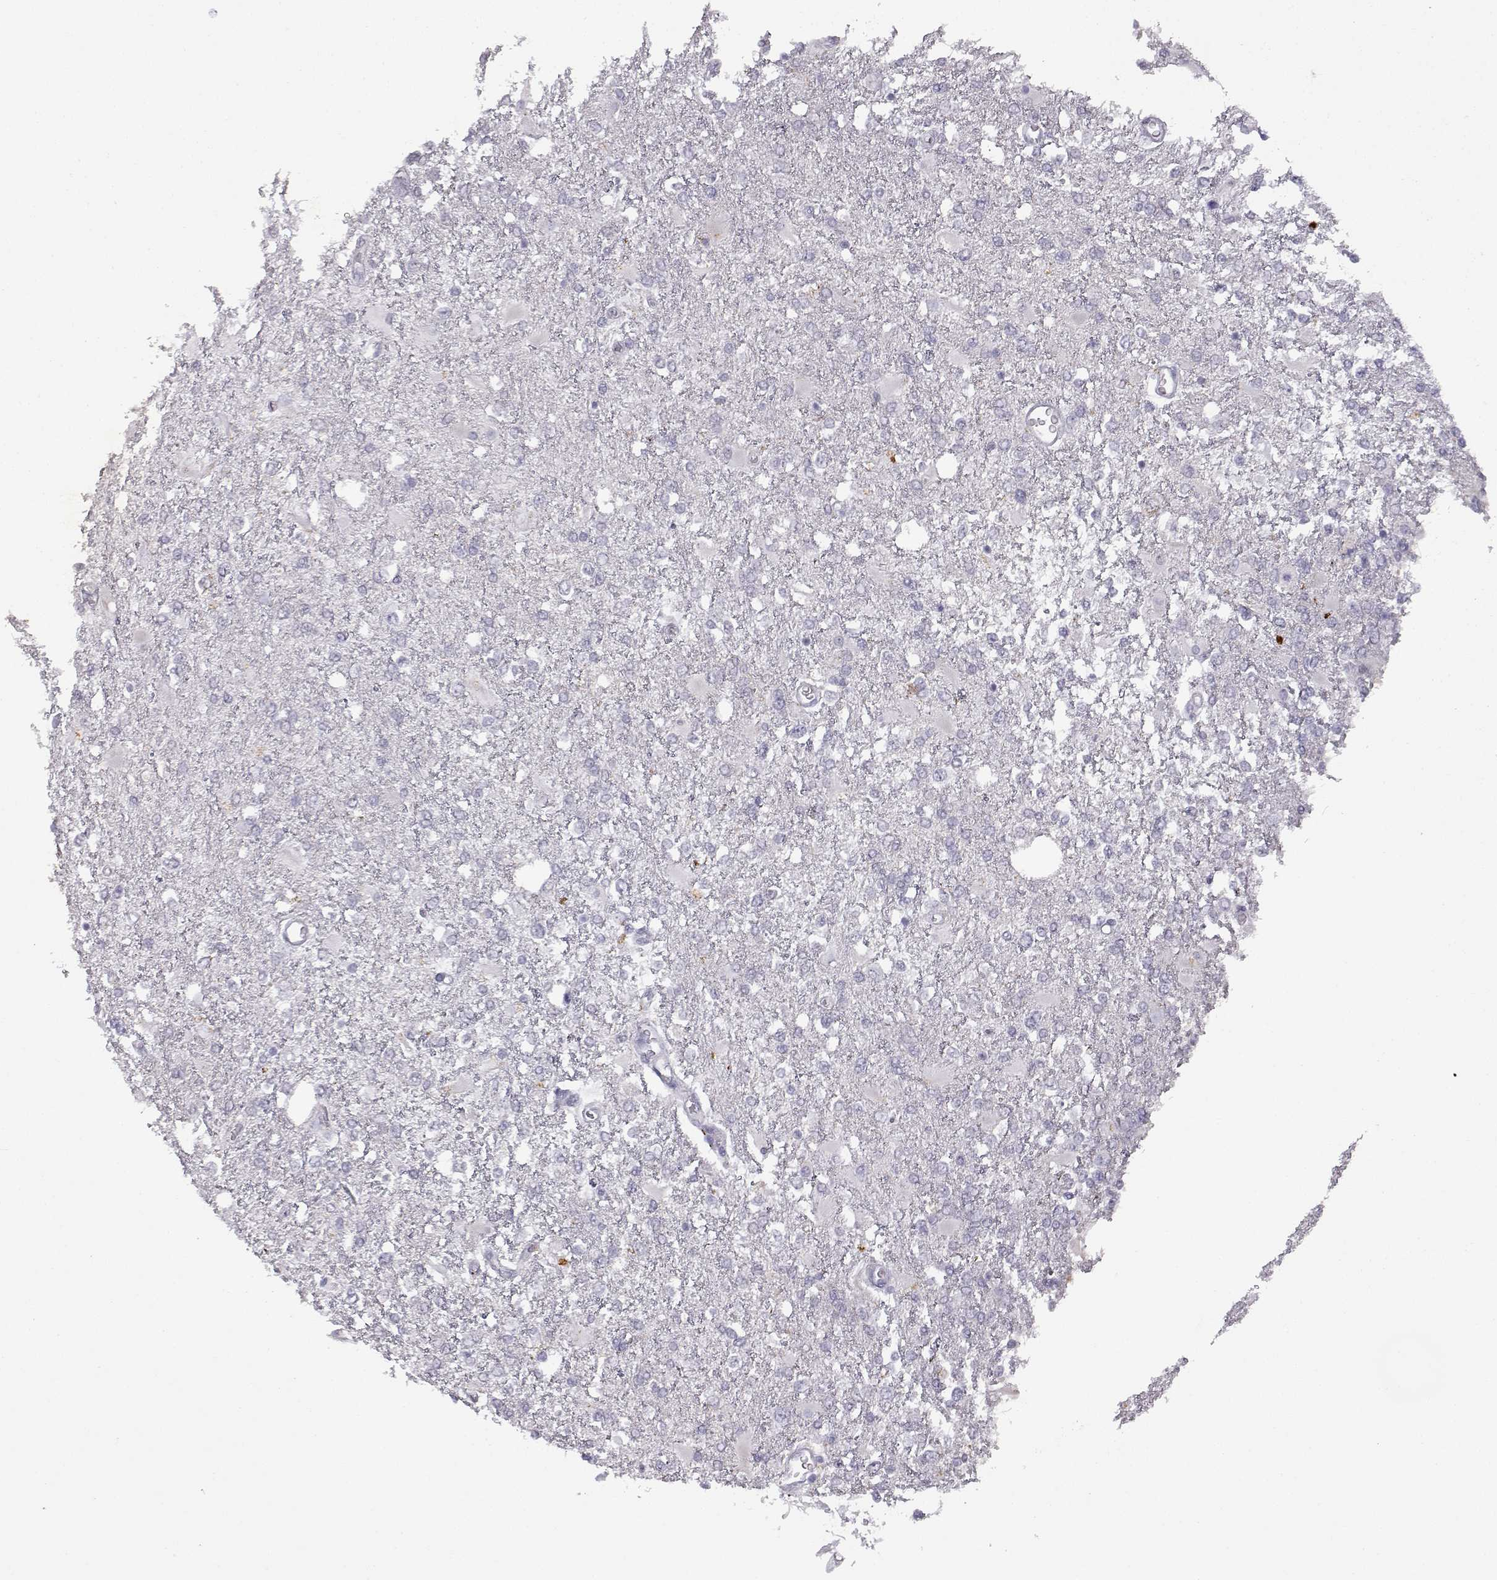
{"staining": {"intensity": "negative", "quantity": "none", "location": "none"}, "tissue": "glioma", "cell_type": "Tumor cells", "image_type": "cancer", "snomed": [{"axis": "morphology", "description": "Glioma, malignant, High grade"}, {"axis": "topography", "description": "Cerebral cortex"}], "caption": "Tumor cells are negative for protein expression in human high-grade glioma (malignant).", "gene": "VGF", "patient": {"sex": "male", "age": 79}}